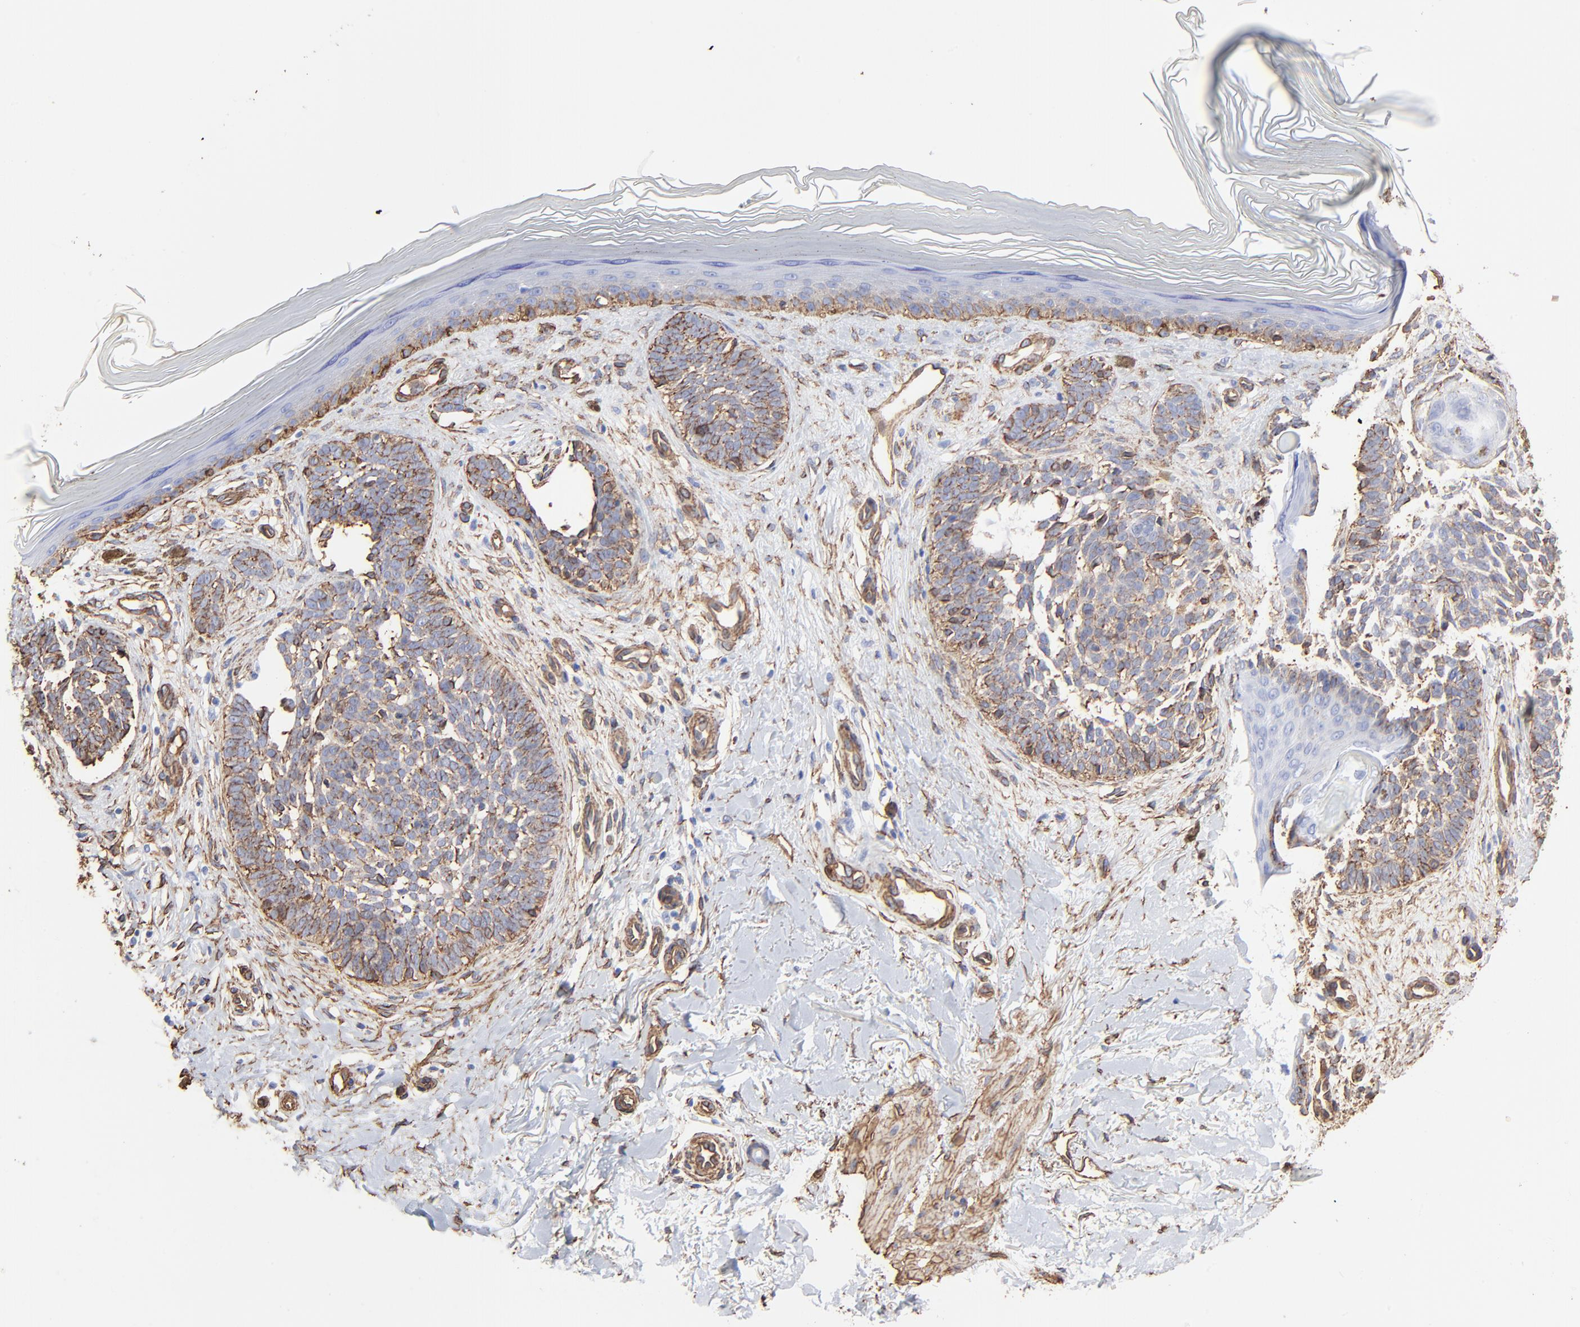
{"staining": {"intensity": "moderate", "quantity": ">75%", "location": "cytoplasmic/membranous"}, "tissue": "skin cancer", "cell_type": "Tumor cells", "image_type": "cancer", "snomed": [{"axis": "morphology", "description": "Normal tissue, NOS"}, {"axis": "morphology", "description": "Basal cell carcinoma"}, {"axis": "topography", "description": "Skin"}], "caption": "A medium amount of moderate cytoplasmic/membranous expression is identified in about >75% of tumor cells in skin cancer (basal cell carcinoma) tissue. The protein of interest is shown in brown color, while the nuclei are stained blue.", "gene": "CAV1", "patient": {"sex": "female", "age": 58}}